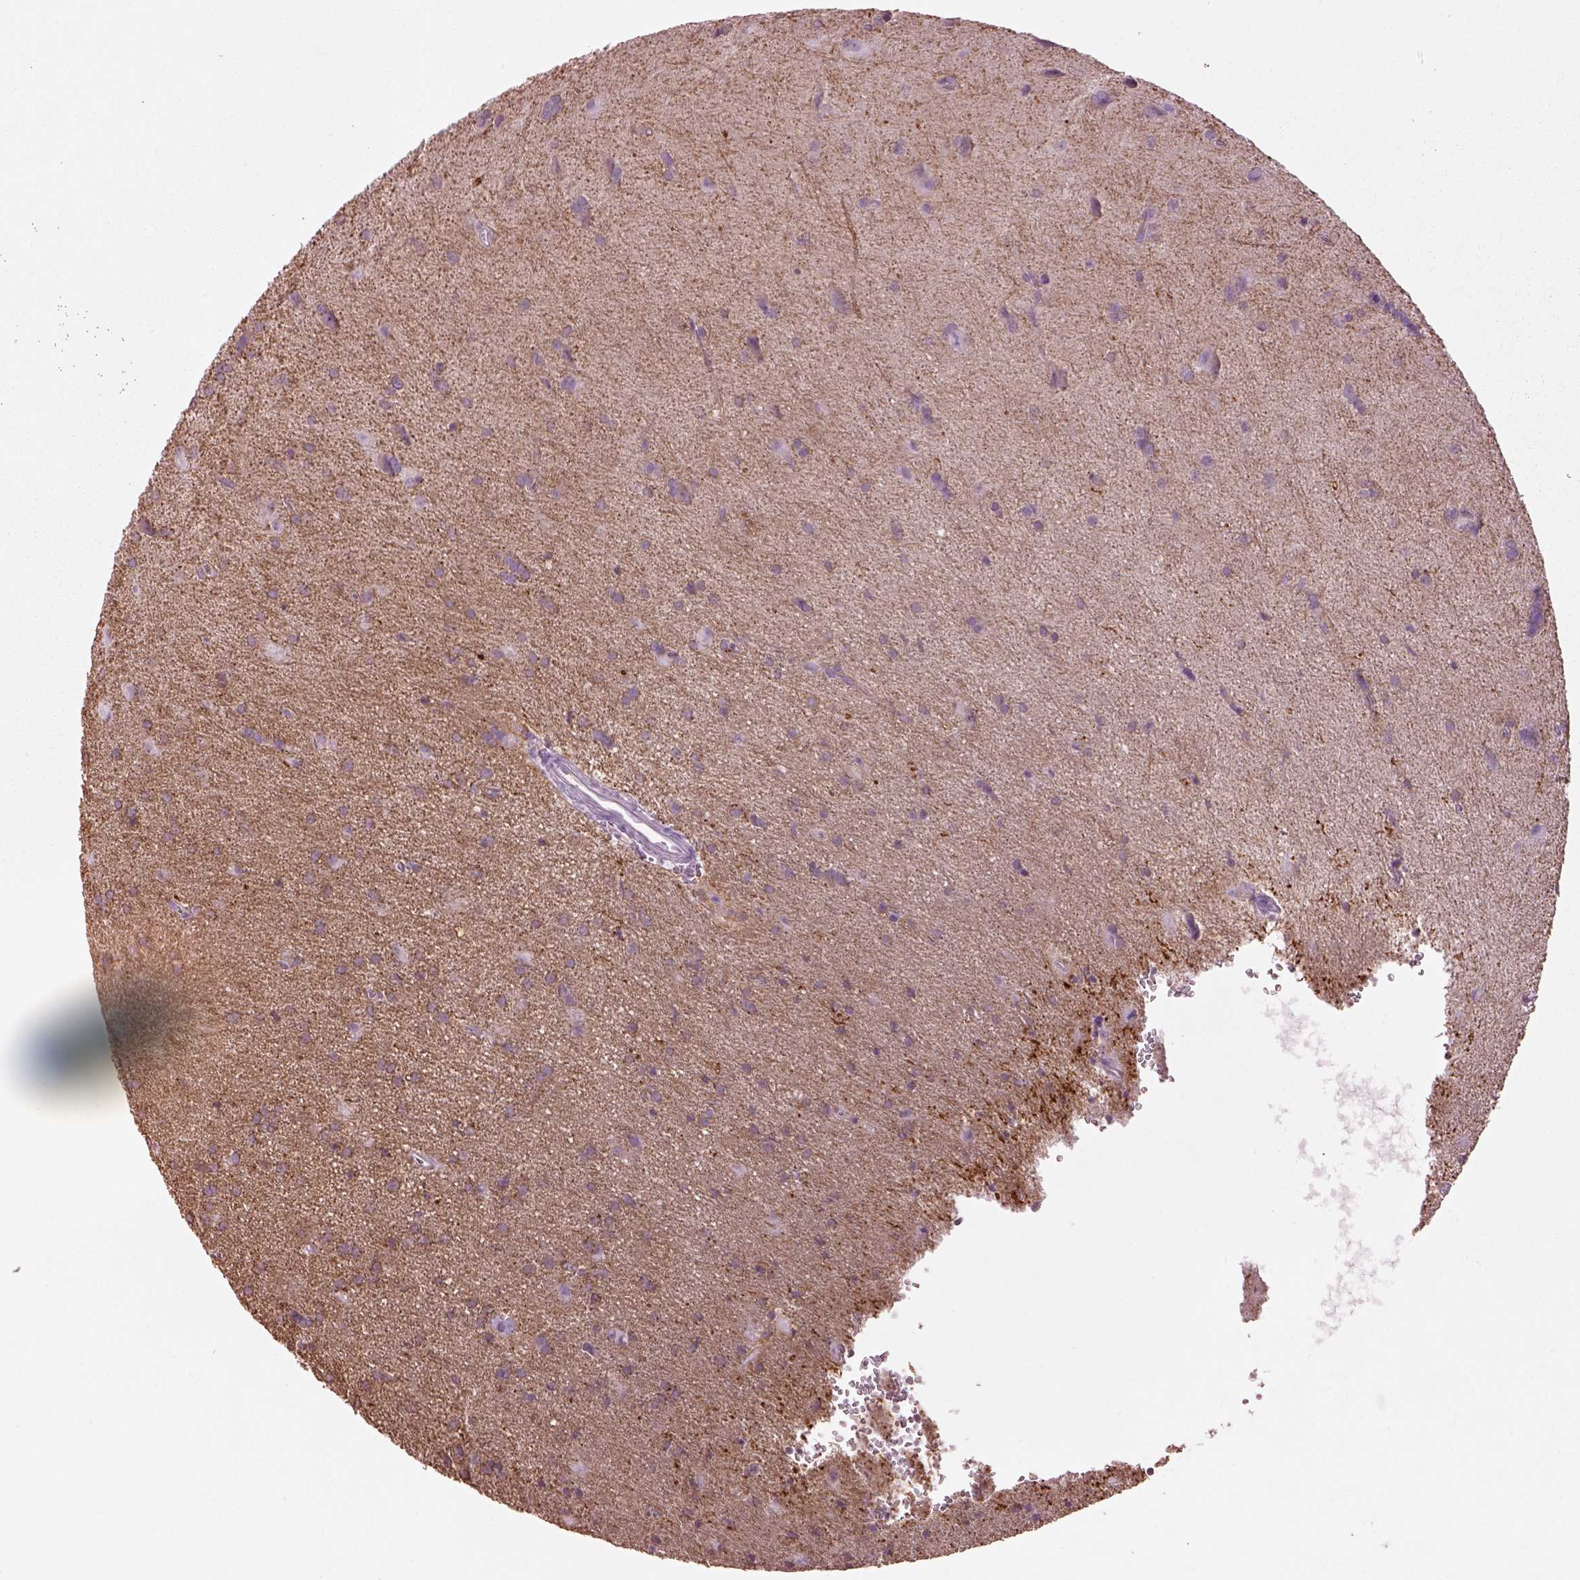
{"staining": {"intensity": "weak", "quantity": "25%-75%", "location": "cytoplasmic/membranous"}, "tissue": "glioma", "cell_type": "Tumor cells", "image_type": "cancer", "snomed": [{"axis": "morphology", "description": "Glioma, malignant, Low grade"}, {"axis": "topography", "description": "Brain"}], "caption": "High-power microscopy captured an immunohistochemistry photomicrograph of low-grade glioma (malignant), revealing weak cytoplasmic/membranous positivity in approximately 25%-75% of tumor cells.", "gene": "KCNIP3", "patient": {"sex": "male", "age": 58}}